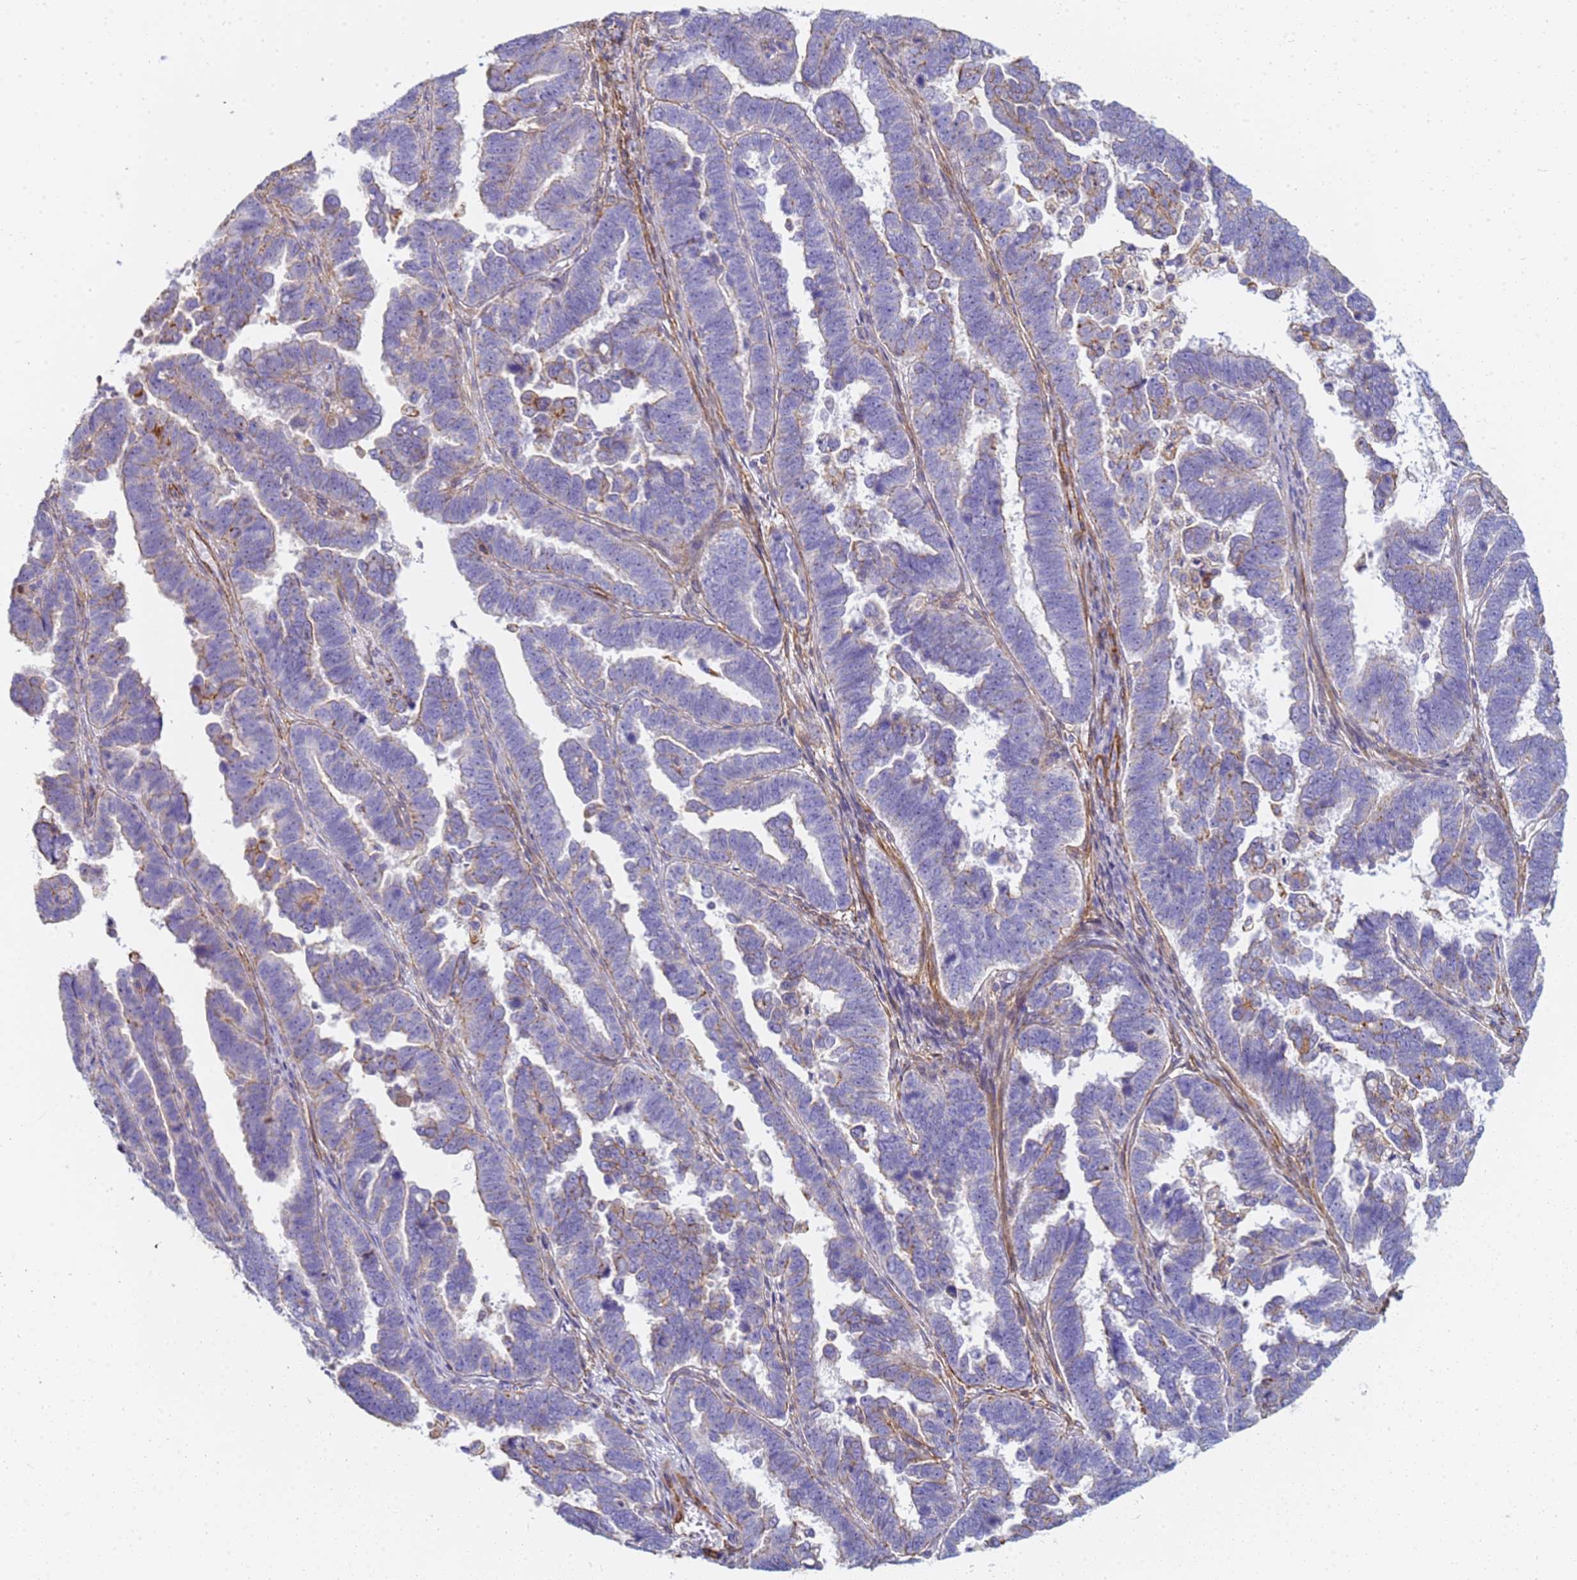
{"staining": {"intensity": "negative", "quantity": "none", "location": "none"}, "tissue": "endometrial cancer", "cell_type": "Tumor cells", "image_type": "cancer", "snomed": [{"axis": "morphology", "description": "Adenocarcinoma, NOS"}, {"axis": "topography", "description": "Endometrium"}], "caption": "Immunohistochemistry micrograph of human endometrial cancer (adenocarcinoma) stained for a protein (brown), which reveals no expression in tumor cells.", "gene": "TPM1", "patient": {"sex": "female", "age": 75}}